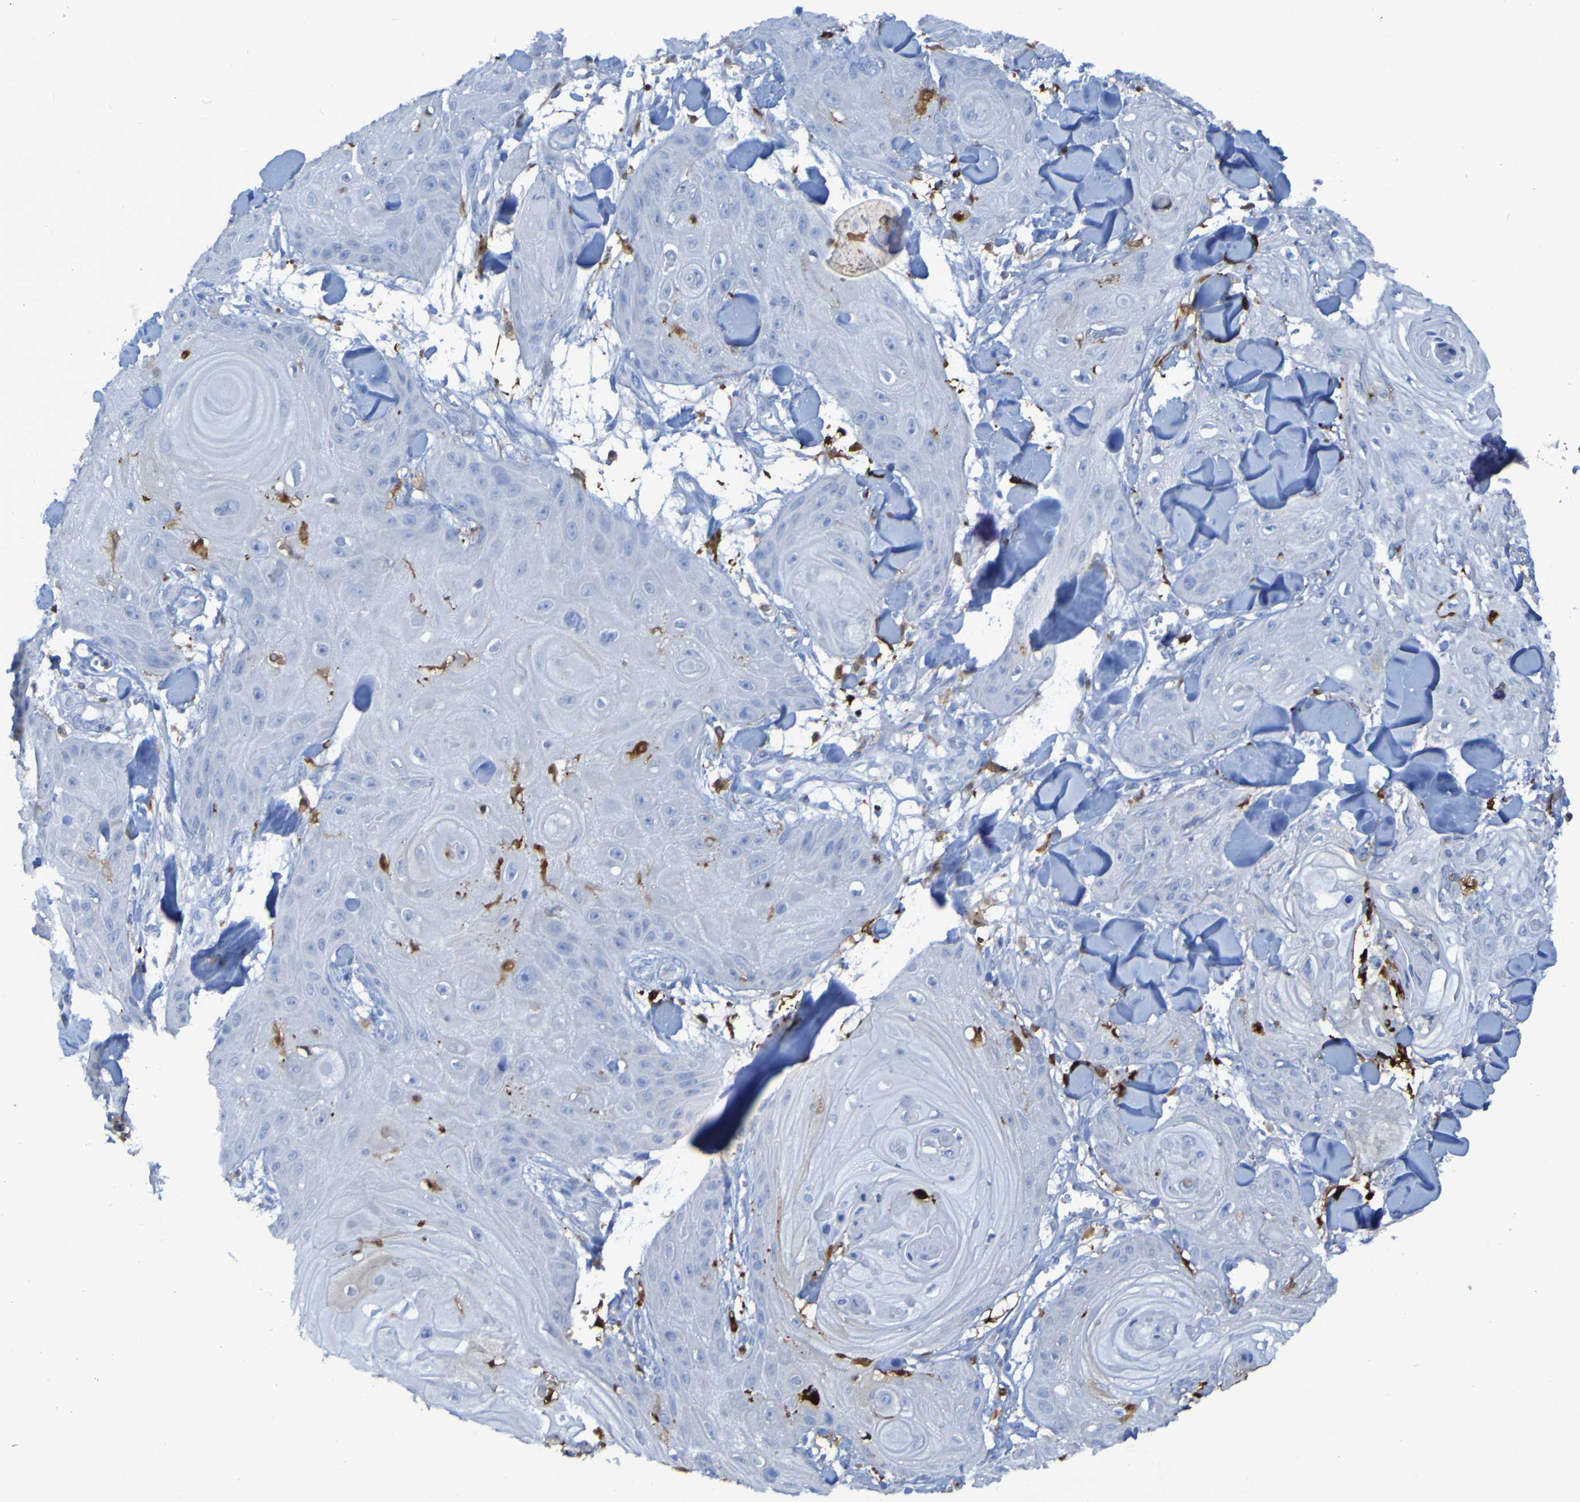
{"staining": {"intensity": "weak", "quantity": "<25%", "location": "cytoplasmic/membranous"}, "tissue": "skin cancer", "cell_type": "Tumor cells", "image_type": "cancer", "snomed": [{"axis": "morphology", "description": "Squamous cell carcinoma, NOS"}, {"axis": "topography", "description": "Skin"}], "caption": "Tumor cells are negative for protein expression in human skin cancer.", "gene": "MPPE1", "patient": {"sex": "male", "age": 74}}